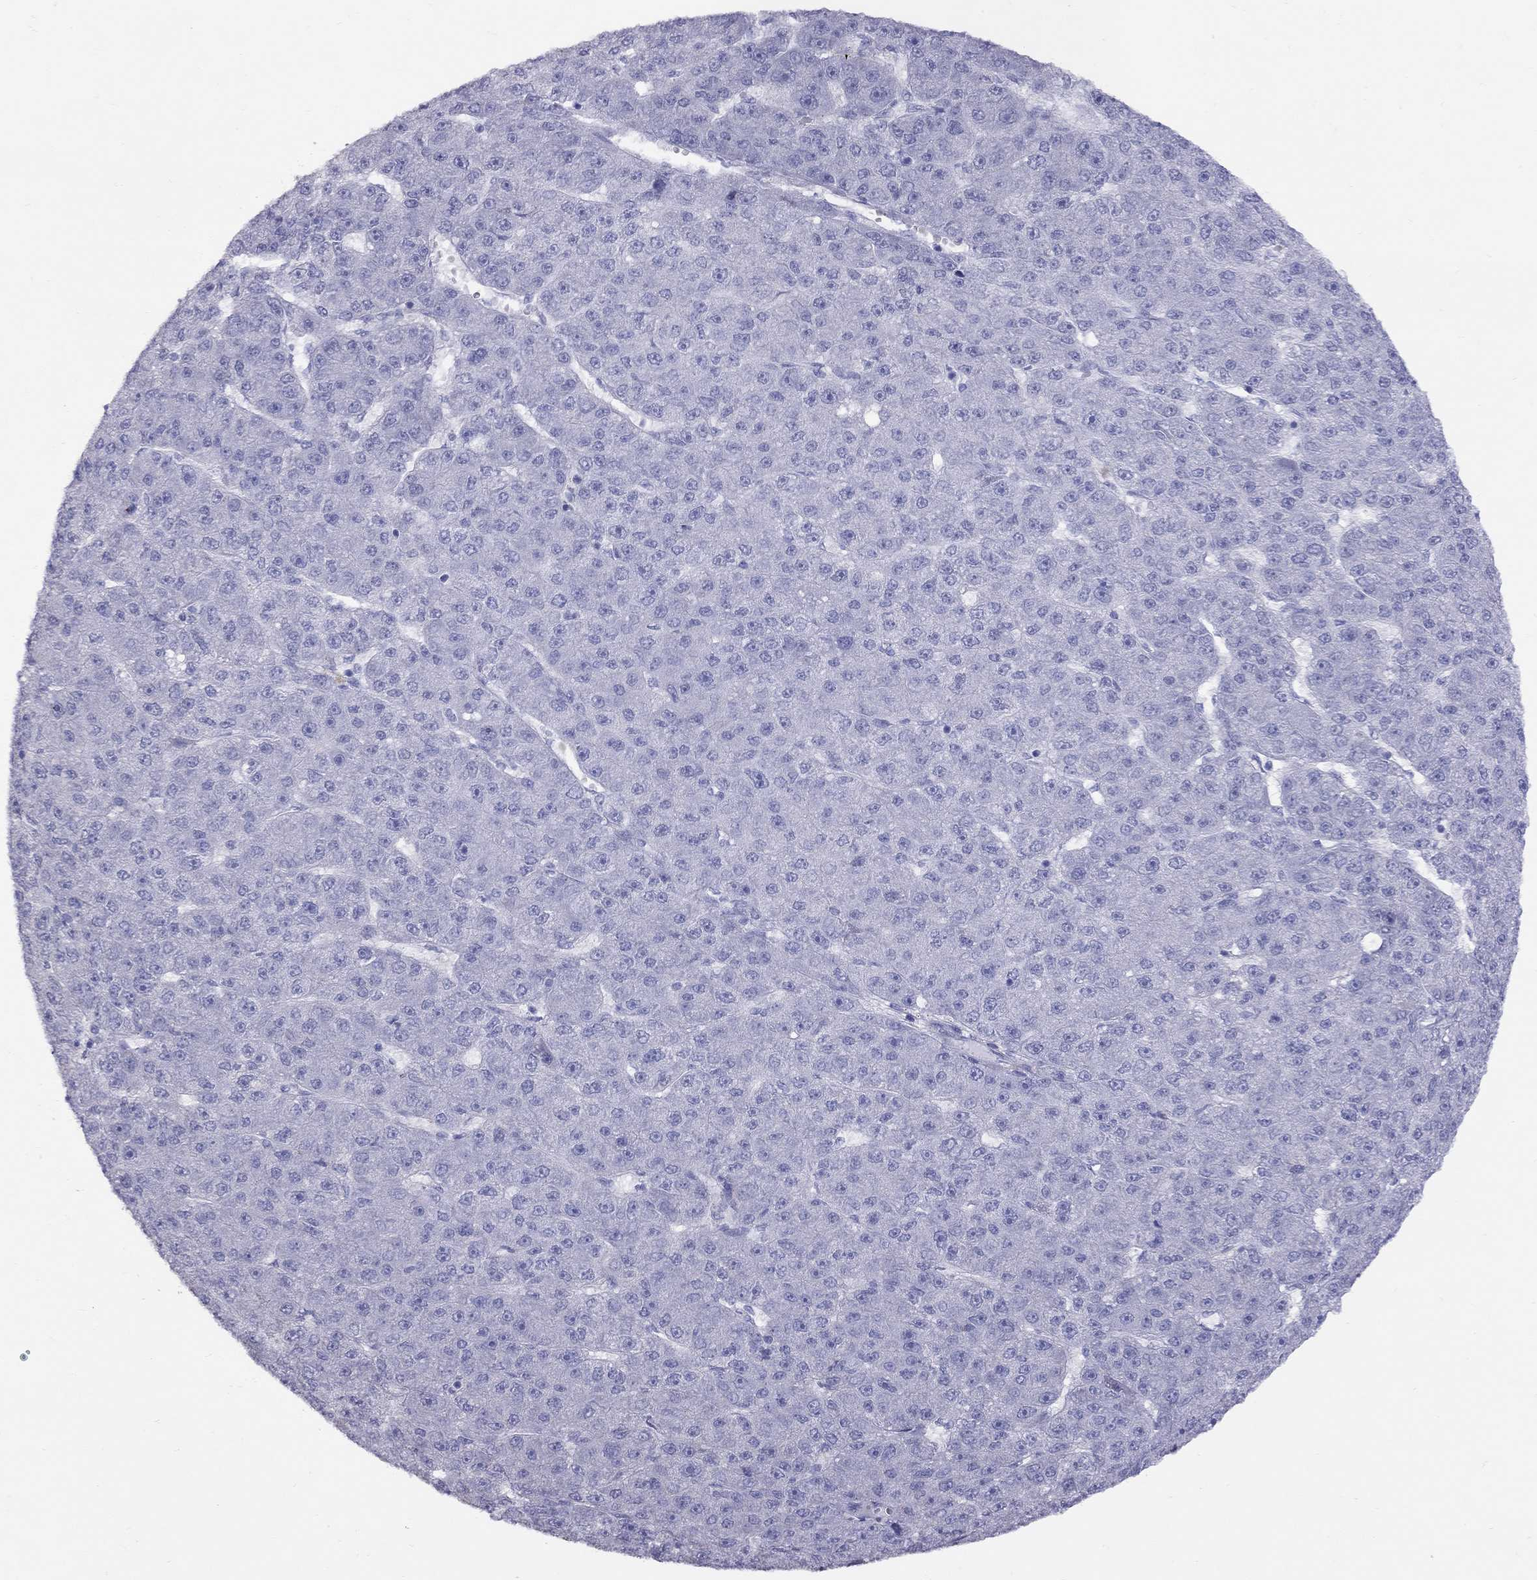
{"staining": {"intensity": "weak", "quantity": "<25%", "location": "cytoplasmic/membranous"}, "tissue": "liver cancer", "cell_type": "Tumor cells", "image_type": "cancer", "snomed": [{"axis": "morphology", "description": "Carcinoma, Hepatocellular, NOS"}, {"axis": "topography", "description": "Liver"}], "caption": "A high-resolution image shows IHC staining of liver cancer, which reveals no significant positivity in tumor cells.", "gene": "MAGEB4", "patient": {"sex": "male", "age": 67}}